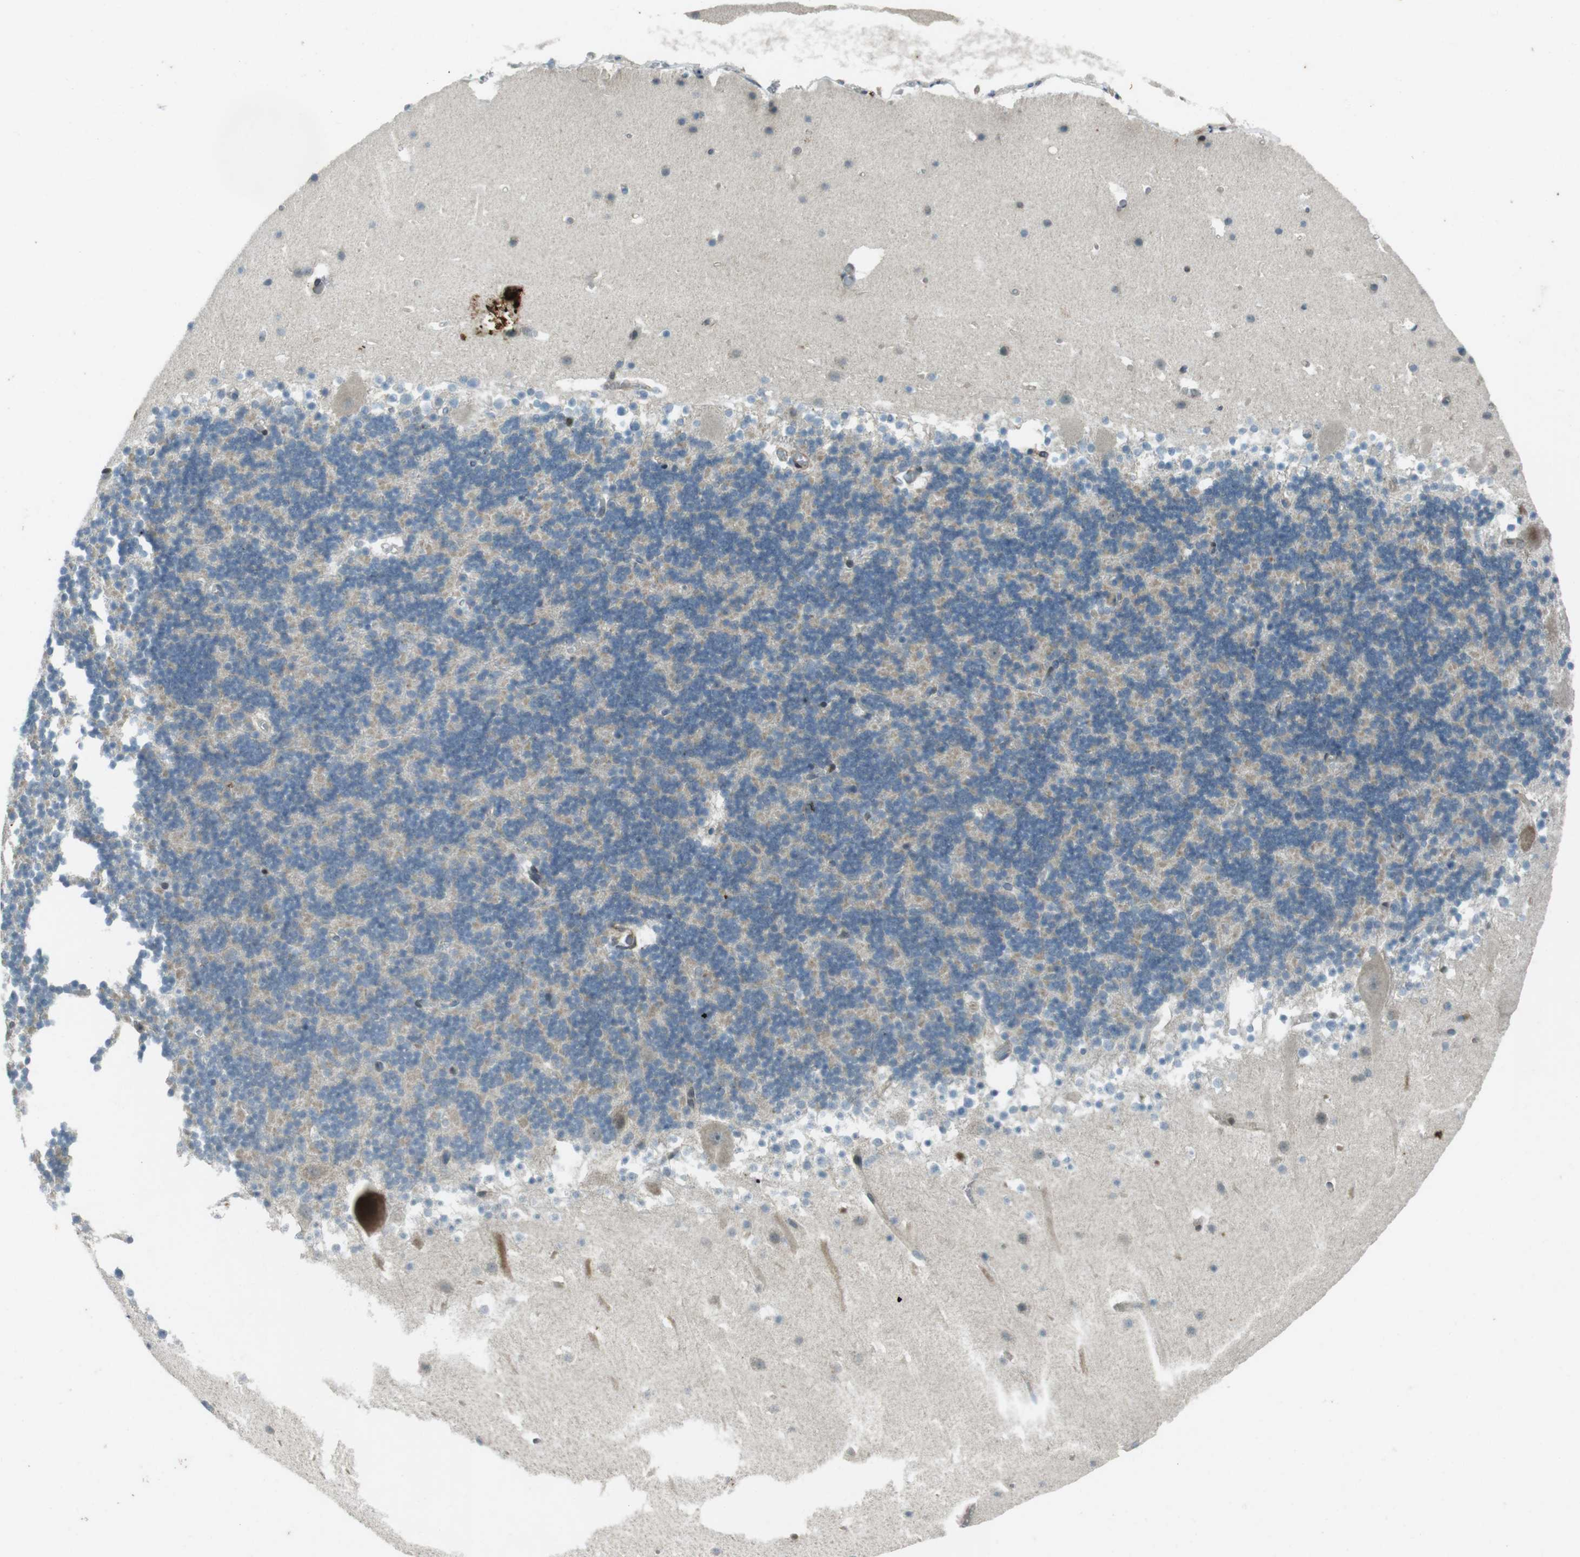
{"staining": {"intensity": "negative", "quantity": "none", "location": "none"}, "tissue": "cerebellum", "cell_type": "Cells in granular layer", "image_type": "normal", "snomed": [{"axis": "morphology", "description": "Normal tissue, NOS"}, {"axis": "topography", "description": "Cerebellum"}], "caption": "High power microscopy photomicrograph of an immunohistochemistry micrograph of benign cerebellum, revealing no significant positivity in cells in granular layer.", "gene": "ZYX", "patient": {"sex": "male", "age": 45}}